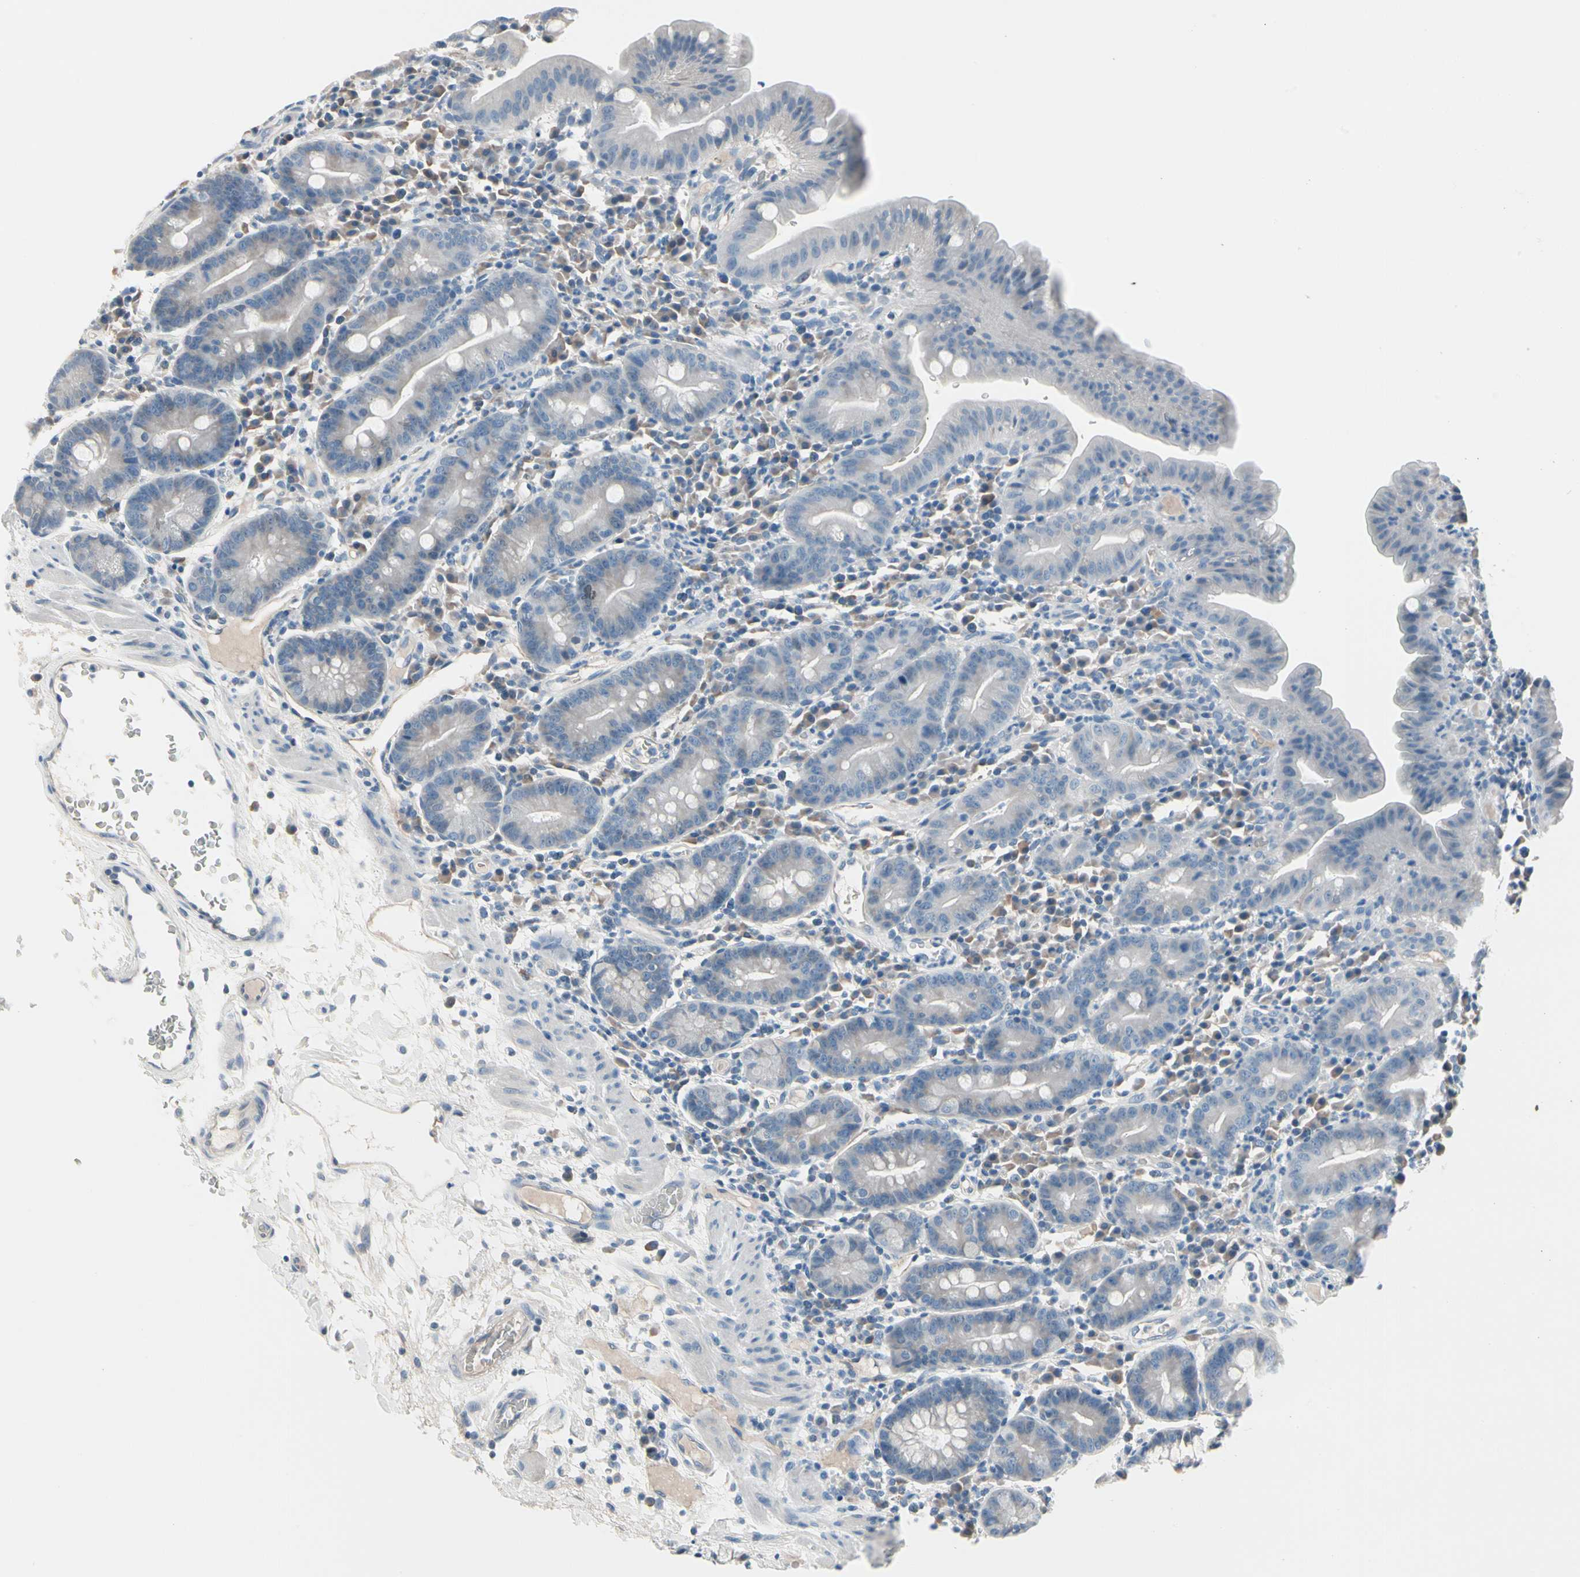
{"staining": {"intensity": "moderate", "quantity": "<25%", "location": "cytoplasmic/membranous"}, "tissue": "duodenum", "cell_type": "Glandular cells", "image_type": "normal", "snomed": [{"axis": "morphology", "description": "Normal tissue, NOS"}, {"axis": "topography", "description": "Duodenum"}], "caption": "The histopathology image displays staining of unremarkable duodenum, revealing moderate cytoplasmic/membranous protein staining (brown color) within glandular cells. The protein is shown in brown color, while the nuclei are stained blue.", "gene": "PGR", "patient": {"sex": "male", "age": 50}}